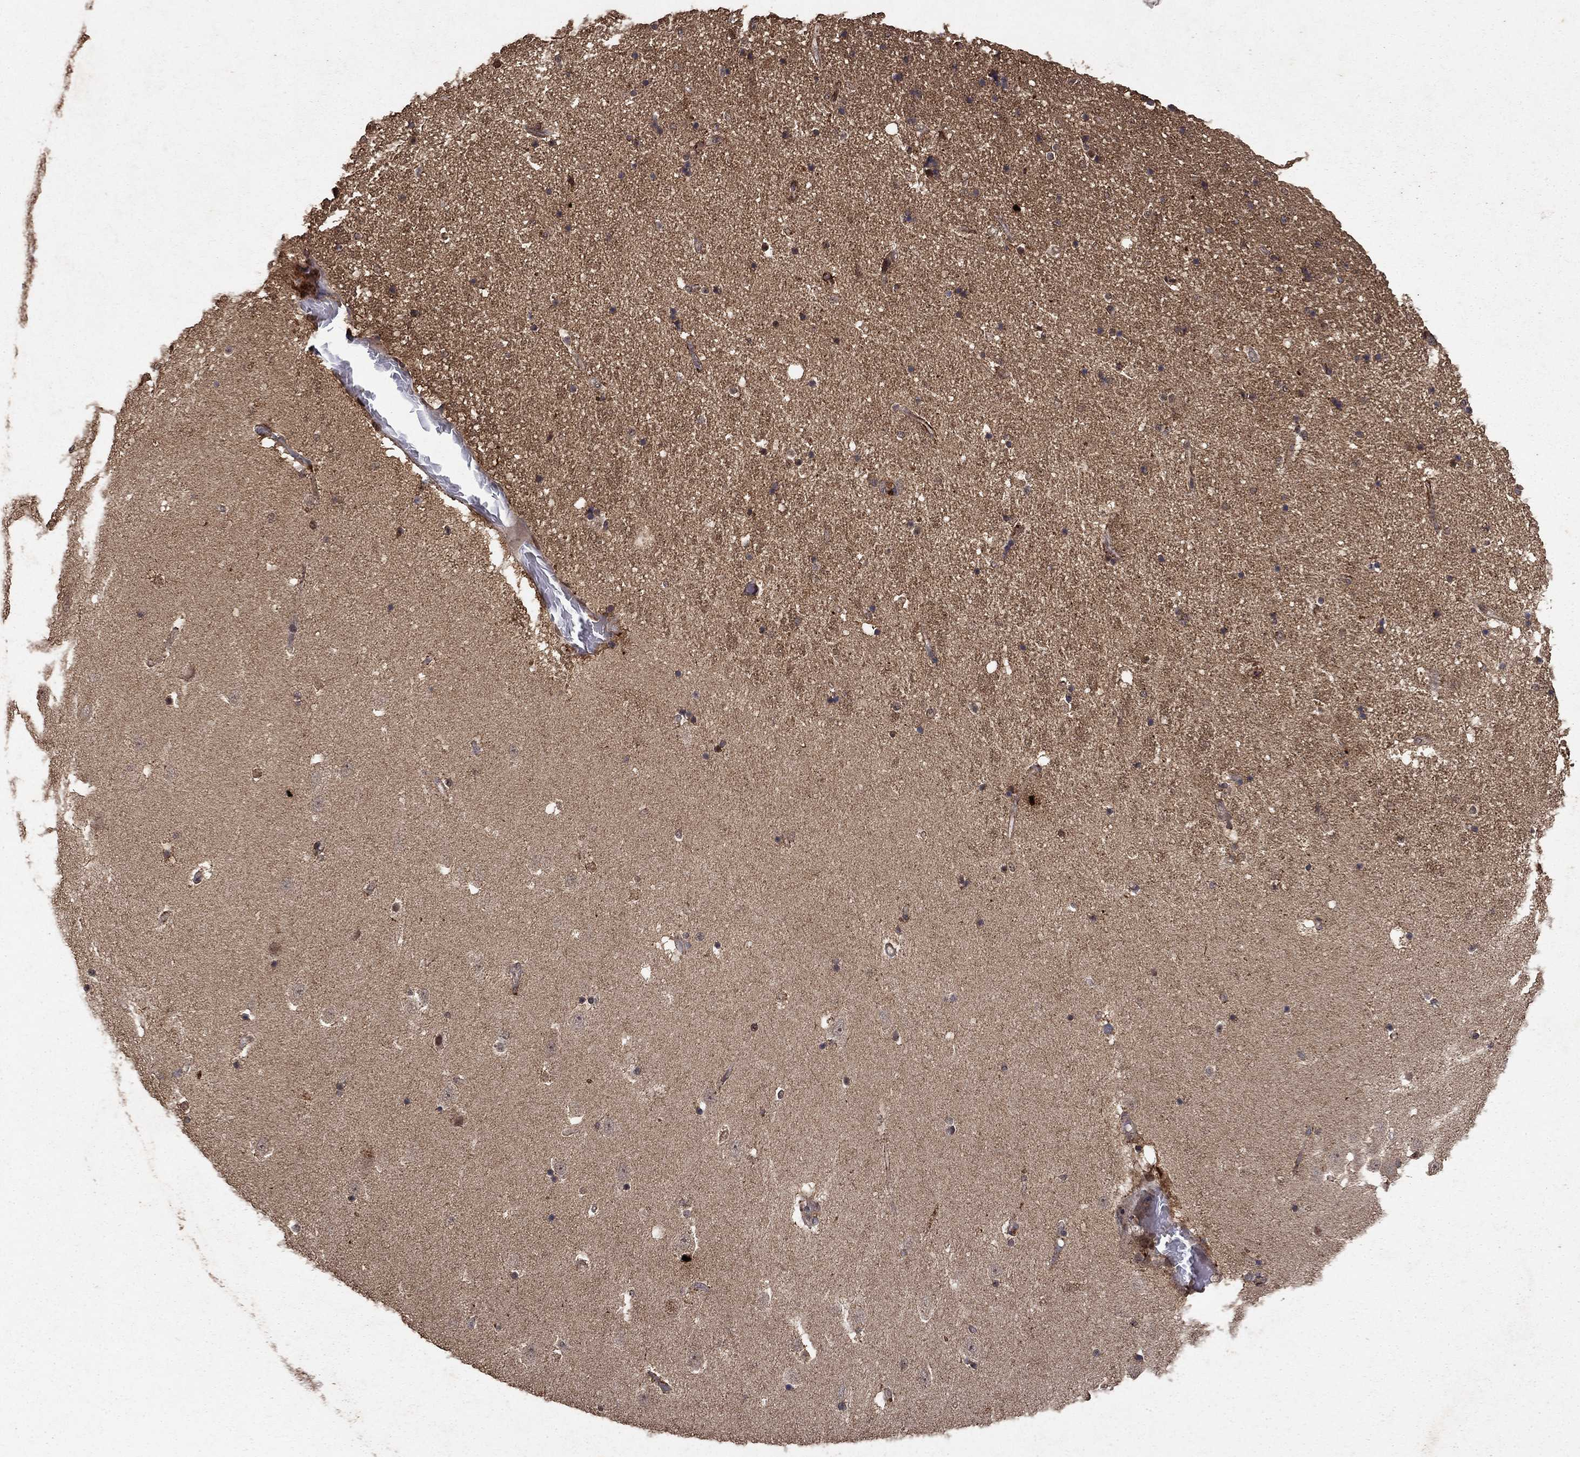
{"staining": {"intensity": "negative", "quantity": "none", "location": "none"}, "tissue": "hippocampus", "cell_type": "Glial cells", "image_type": "normal", "snomed": [{"axis": "morphology", "description": "Normal tissue, NOS"}, {"axis": "topography", "description": "Hippocampus"}], "caption": "Glial cells show no significant positivity in normal hippocampus. Nuclei are stained in blue.", "gene": "PRDM1", "patient": {"sex": "male", "age": 49}}